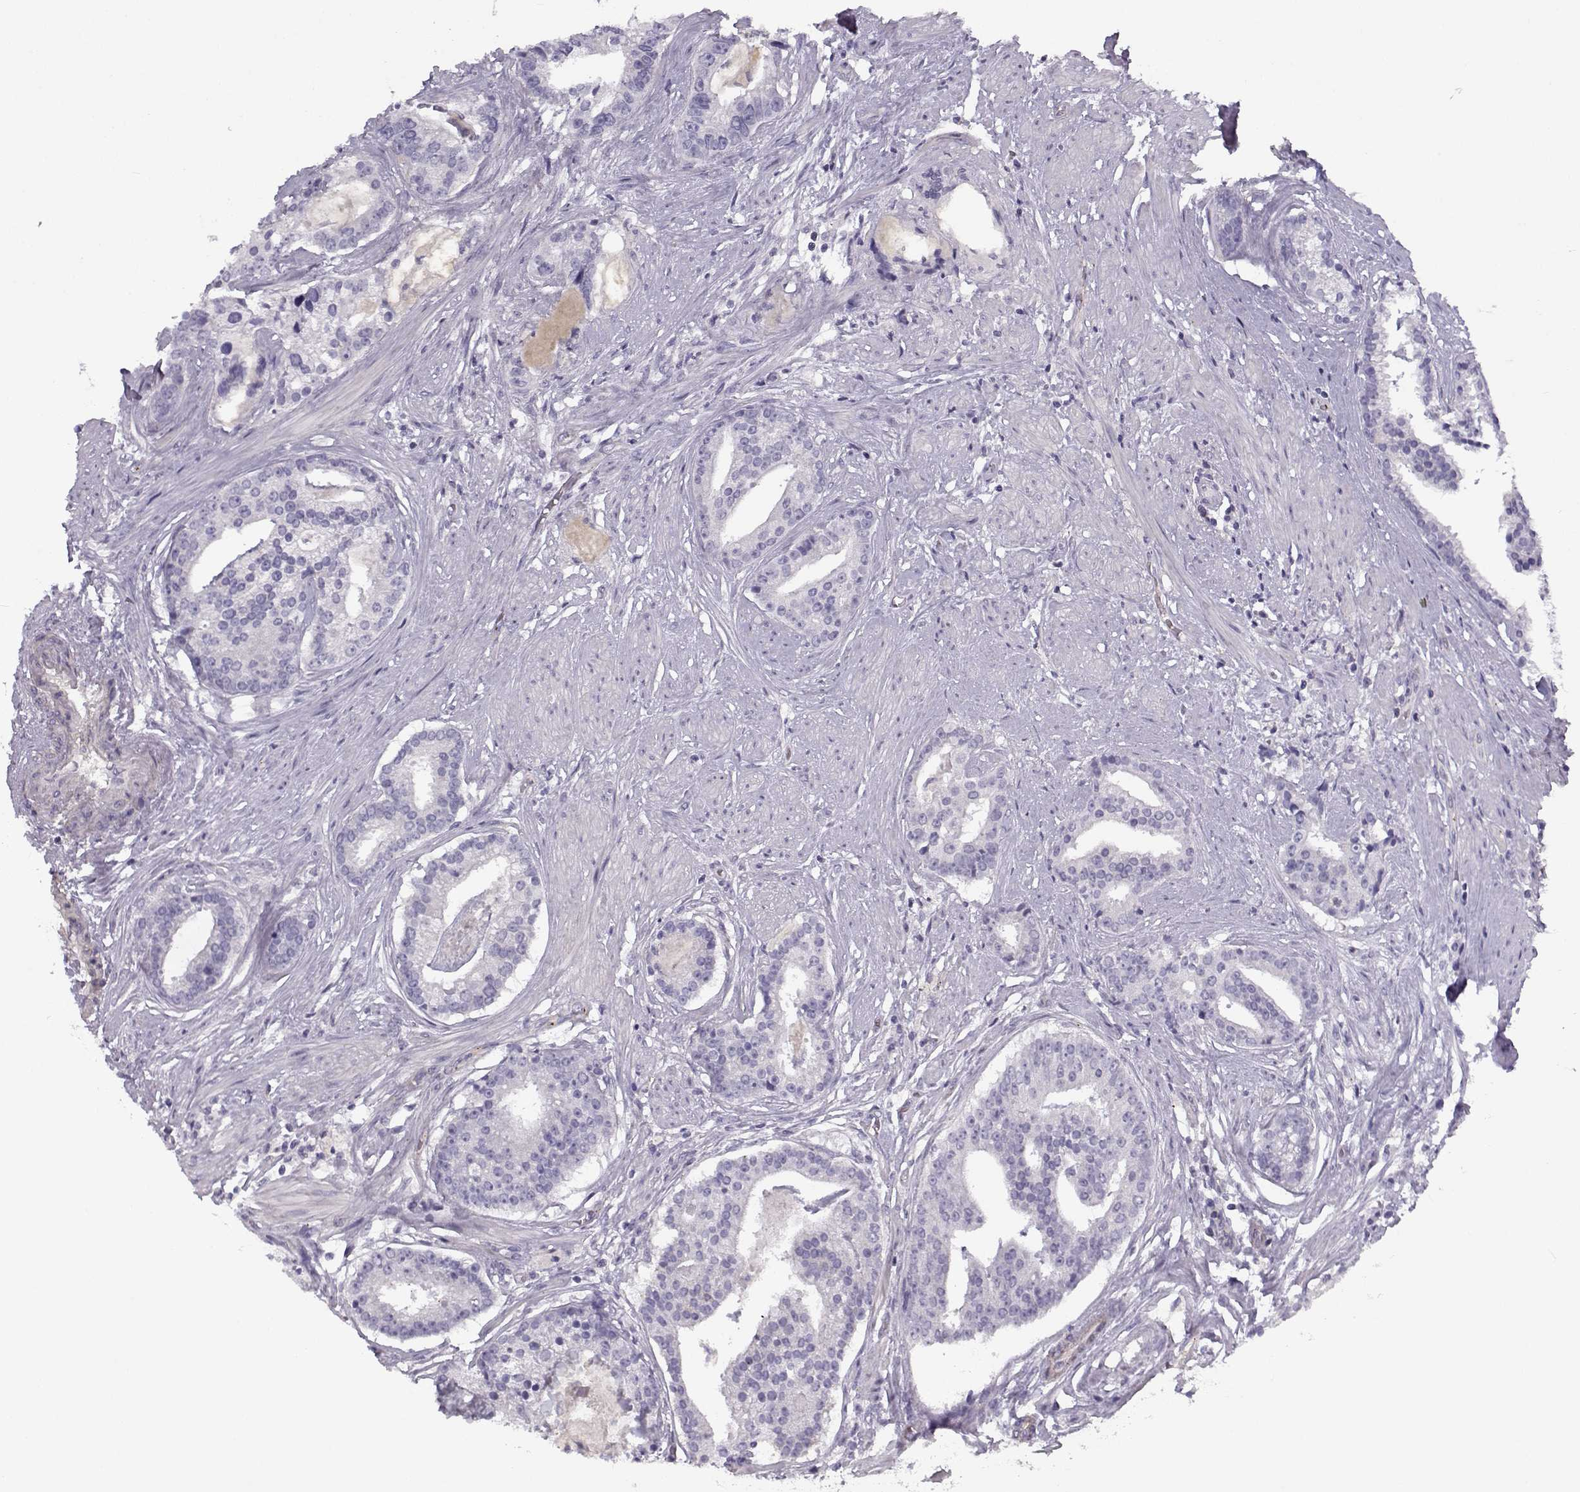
{"staining": {"intensity": "negative", "quantity": "none", "location": "none"}, "tissue": "prostate cancer", "cell_type": "Tumor cells", "image_type": "cancer", "snomed": [{"axis": "morphology", "description": "Adenocarcinoma, NOS"}, {"axis": "topography", "description": "Prostate and seminal vesicle, NOS"}, {"axis": "topography", "description": "Prostate"}], "caption": "Human prostate adenocarcinoma stained for a protein using immunohistochemistry exhibits no staining in tumor cells.", "gene": "MYO1A", "patient": {"sex": "male", "age": 44}}